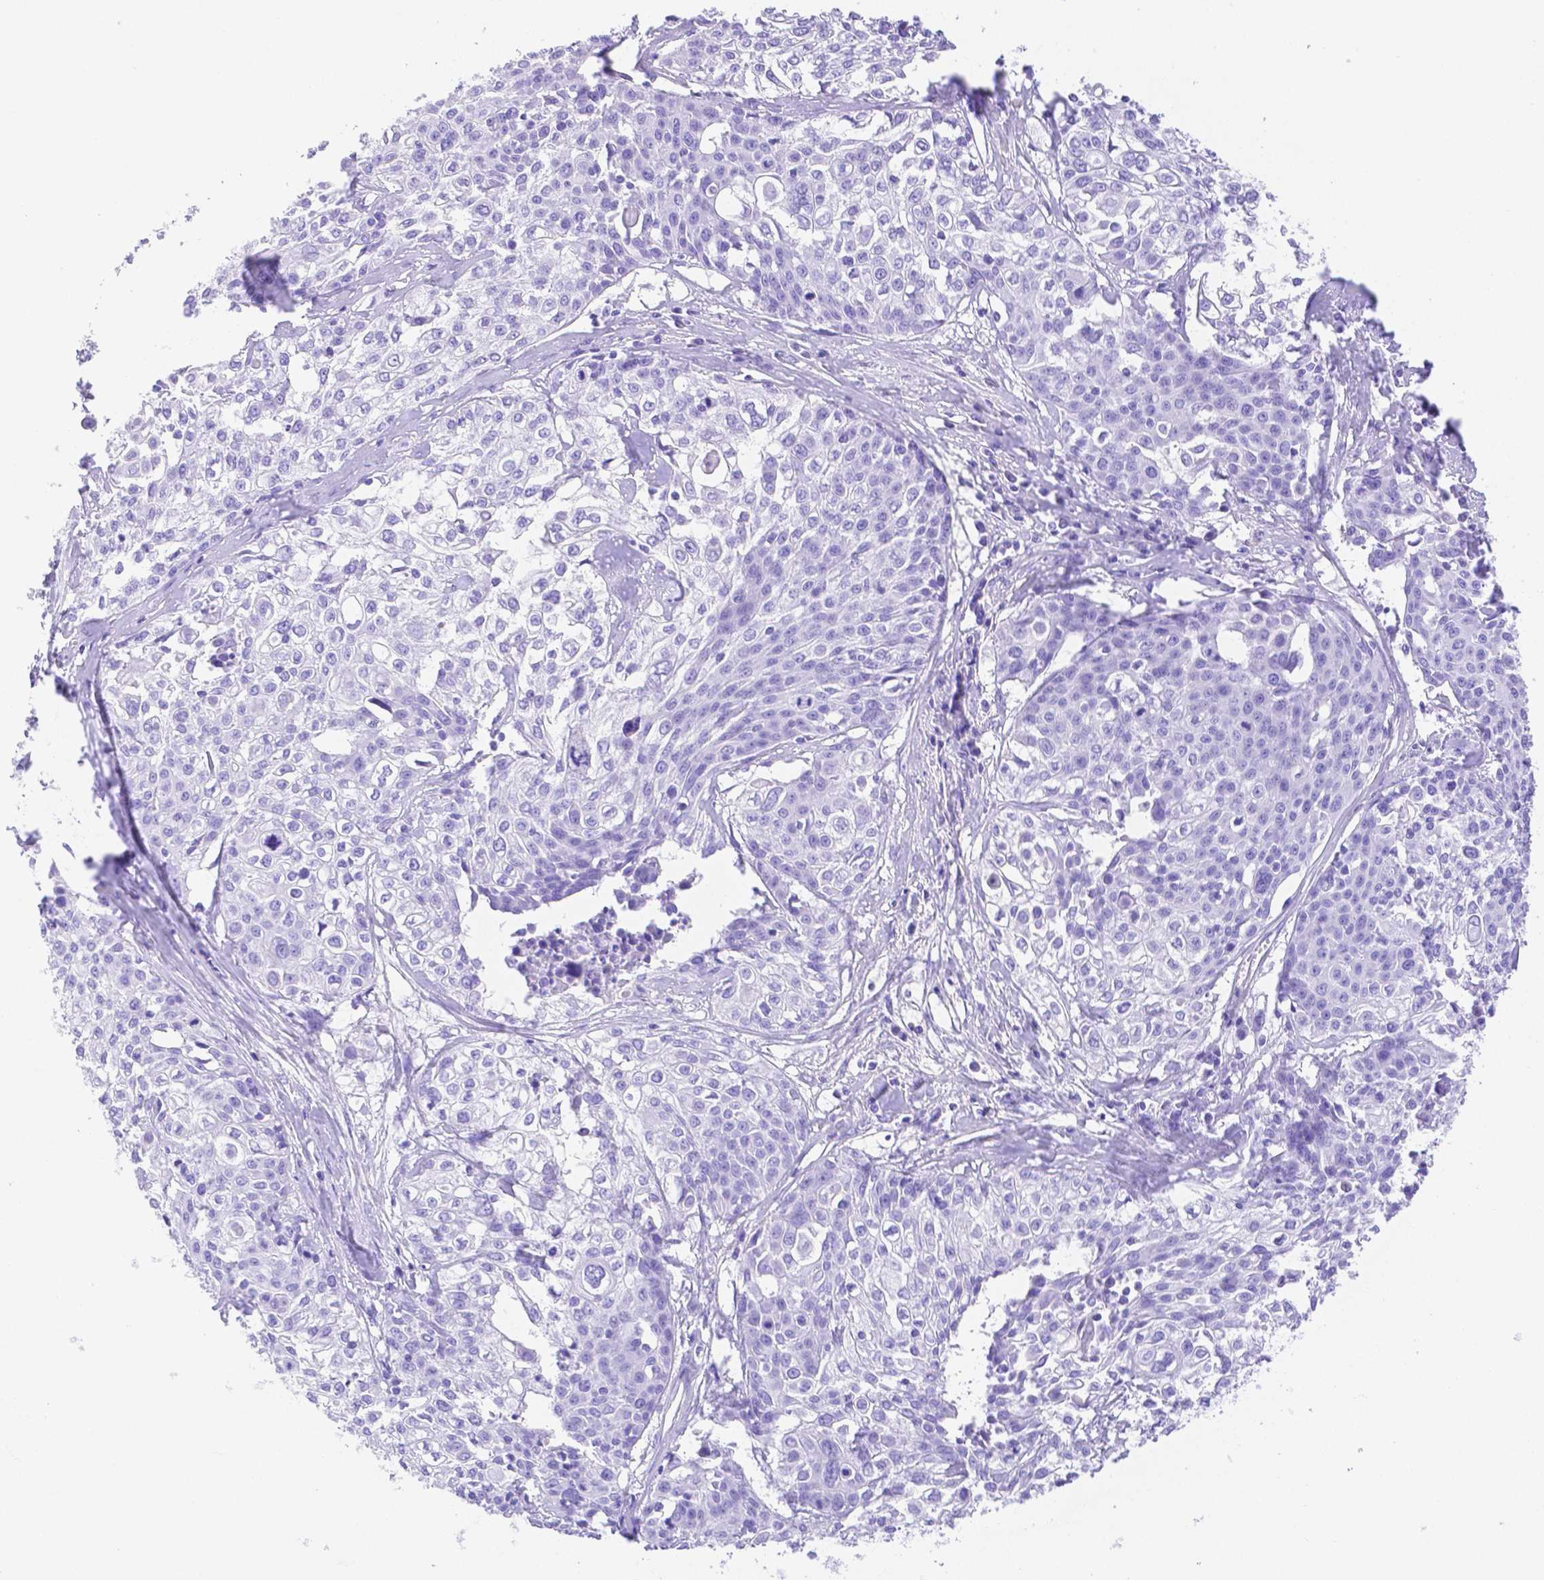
{"staining": {"intensity": "negative", "quantity": "none", "location": "none"}, "tissue": "cervical cancer", "cell_type": "Tumor cells", "image_type": "cancer", "snomed": [{"axis": "morphology", "description": "Squamous cell carcinoma, NOS"}, {"axis": "topography", "description": "Cervix"}], "caption": "Squamous cell carcinoma (cervical) stained for a protein using immunohistochemistry (IHC) shows no expression tumor cells.", "gene": "SMR3A", "patient": {"sex": "female", "age": 39}}